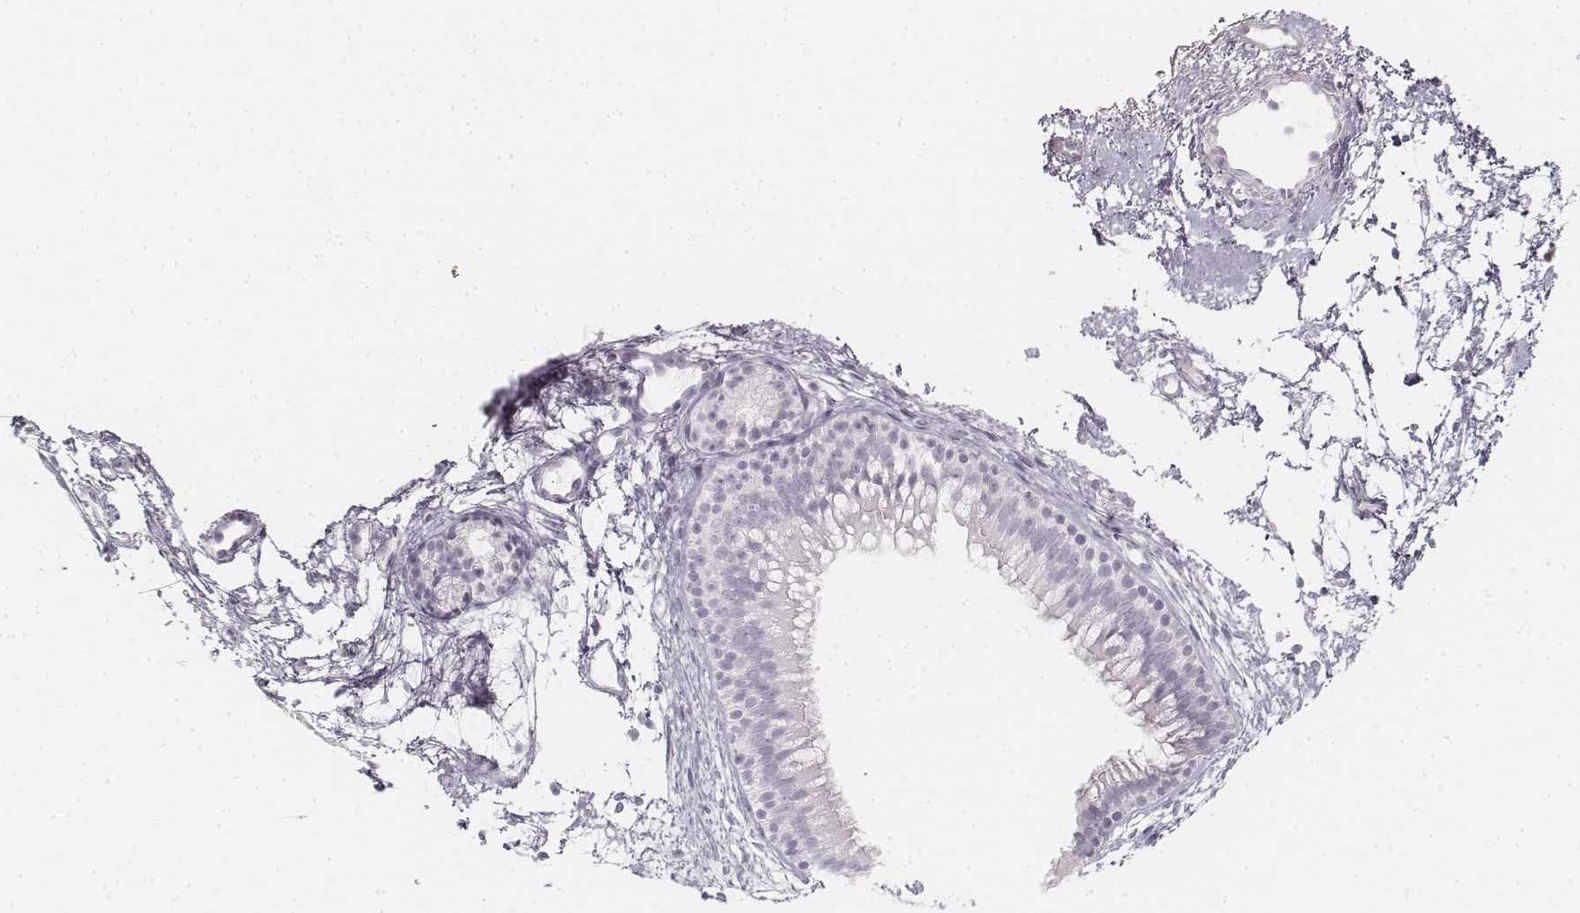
{"staining": {"intensity": "negative", "quantity": "none", "location": "none"}, "tissue": "nasopharynx", "cell_type": "Respiratory epithelial cells", "image_type": "normal", "snomed": [{"axis": "morphology", "description": "Normal tissue, NOS"}, {"axis": "topography", "description": "Nasopharynx"}], "caption": "Immunohistochemistry (IHC) histopathology image of unremarkable nasopharynx stained for a protein (brown), which displays no expression in respiratory epithelial cells. Brightfield microscopy of immunohistochemistry stained with DAB (3,3'-diaminobenzidine) (brown) and hematoxylin (blue), captured at high magnification.", "gene": "KRT25", "patient": {"sex": "male", "age": 58}}